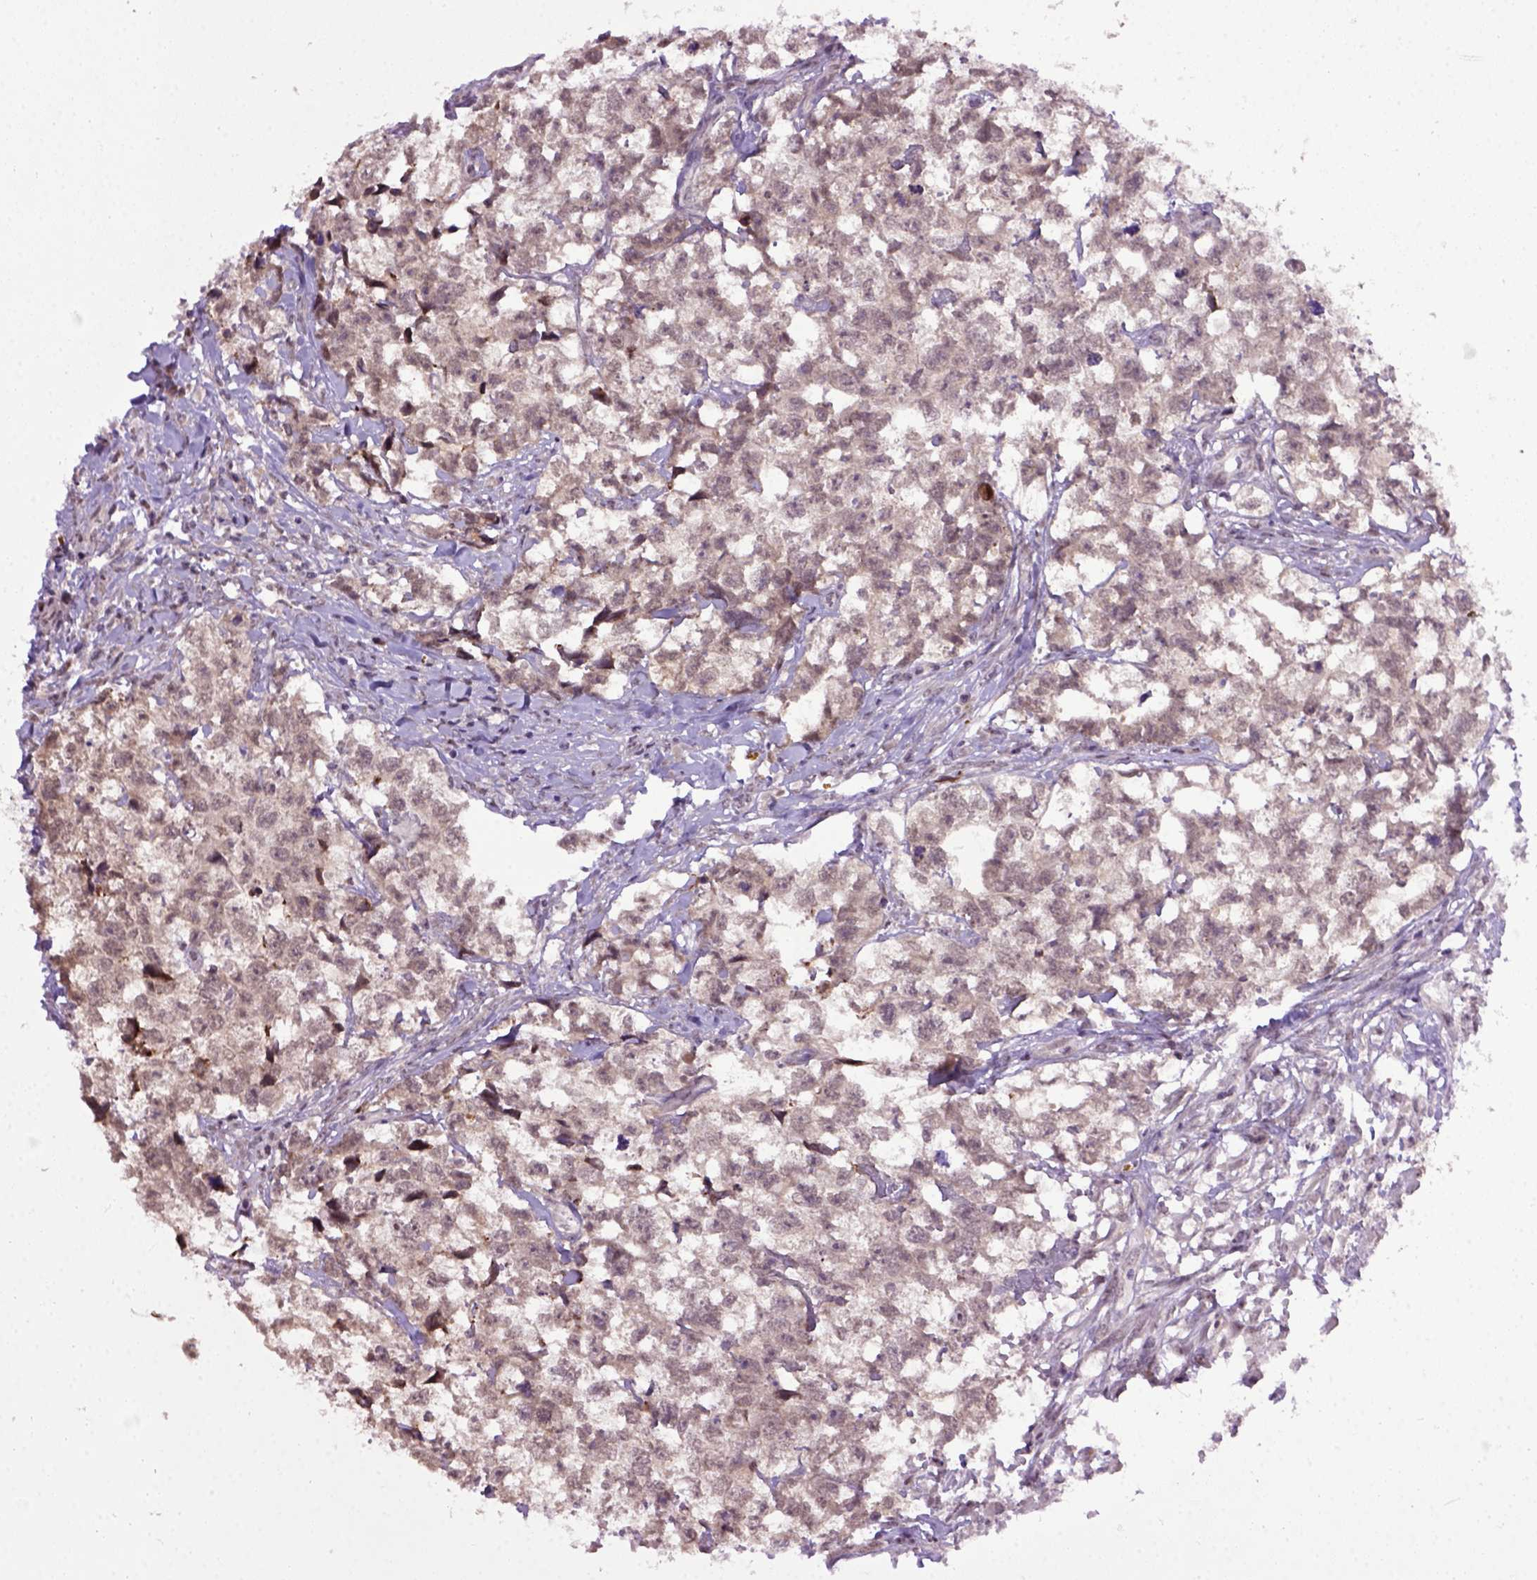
{"staining": {"intensity": "negative", "quantity": "none", "location": "none"}, "tissue": "testis cancer", "cell_type": "Tumor cells", "image_type": "cancer", "snomed": [{"axis": "morphology", "description": "Carcinoma, Embryonal, NOS"}, {"axis": "morphology", "description": "Teratoma, malignant, NOS"}, {"axis": "topography", "description": "Testis"}], "caption": "Immunohistochemical staining of human embryonal carcinoma (testis) exhibits no significant positivity in tumor cells.", "gene": "RAB43", "patient": {"sex": "male", "age": 44}}